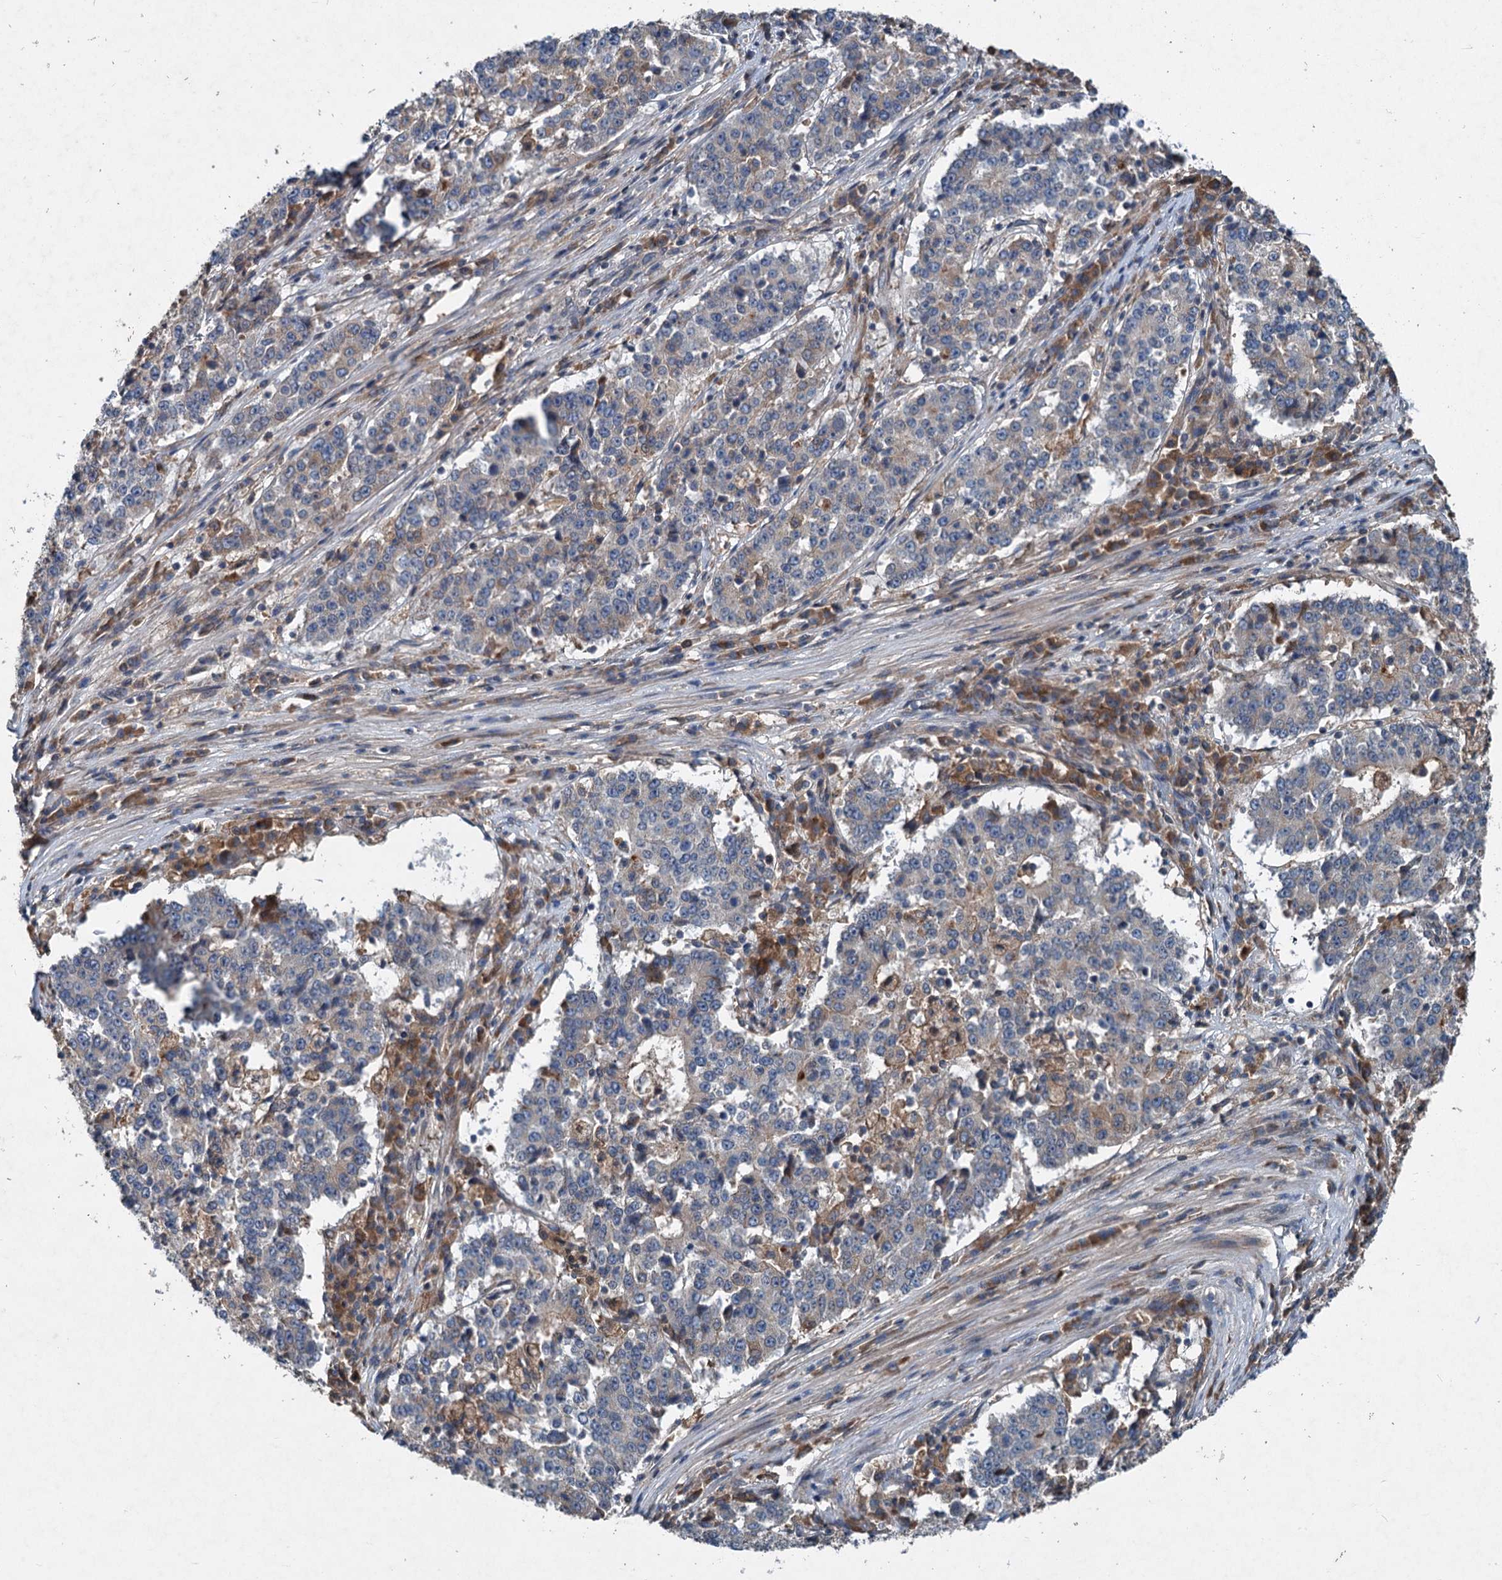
{"staining": {"intensity": "negative", "quantity": "none", "location": "none"}, "tissue": "stomach cancer", "cell_type": "Tumor cells", "image_type": "cancer", "snomed": [{"axis": "morphology", "description": "Adenocarcinoma, NOS"}, {"axis": "topography", "description": "Stomach"}], "caption": "There is no significant positivity in tumor cells of adenocarcinoma (stomach).", "gene": "TAPBPL", "patient": {"sex": "male", "age": 59}}